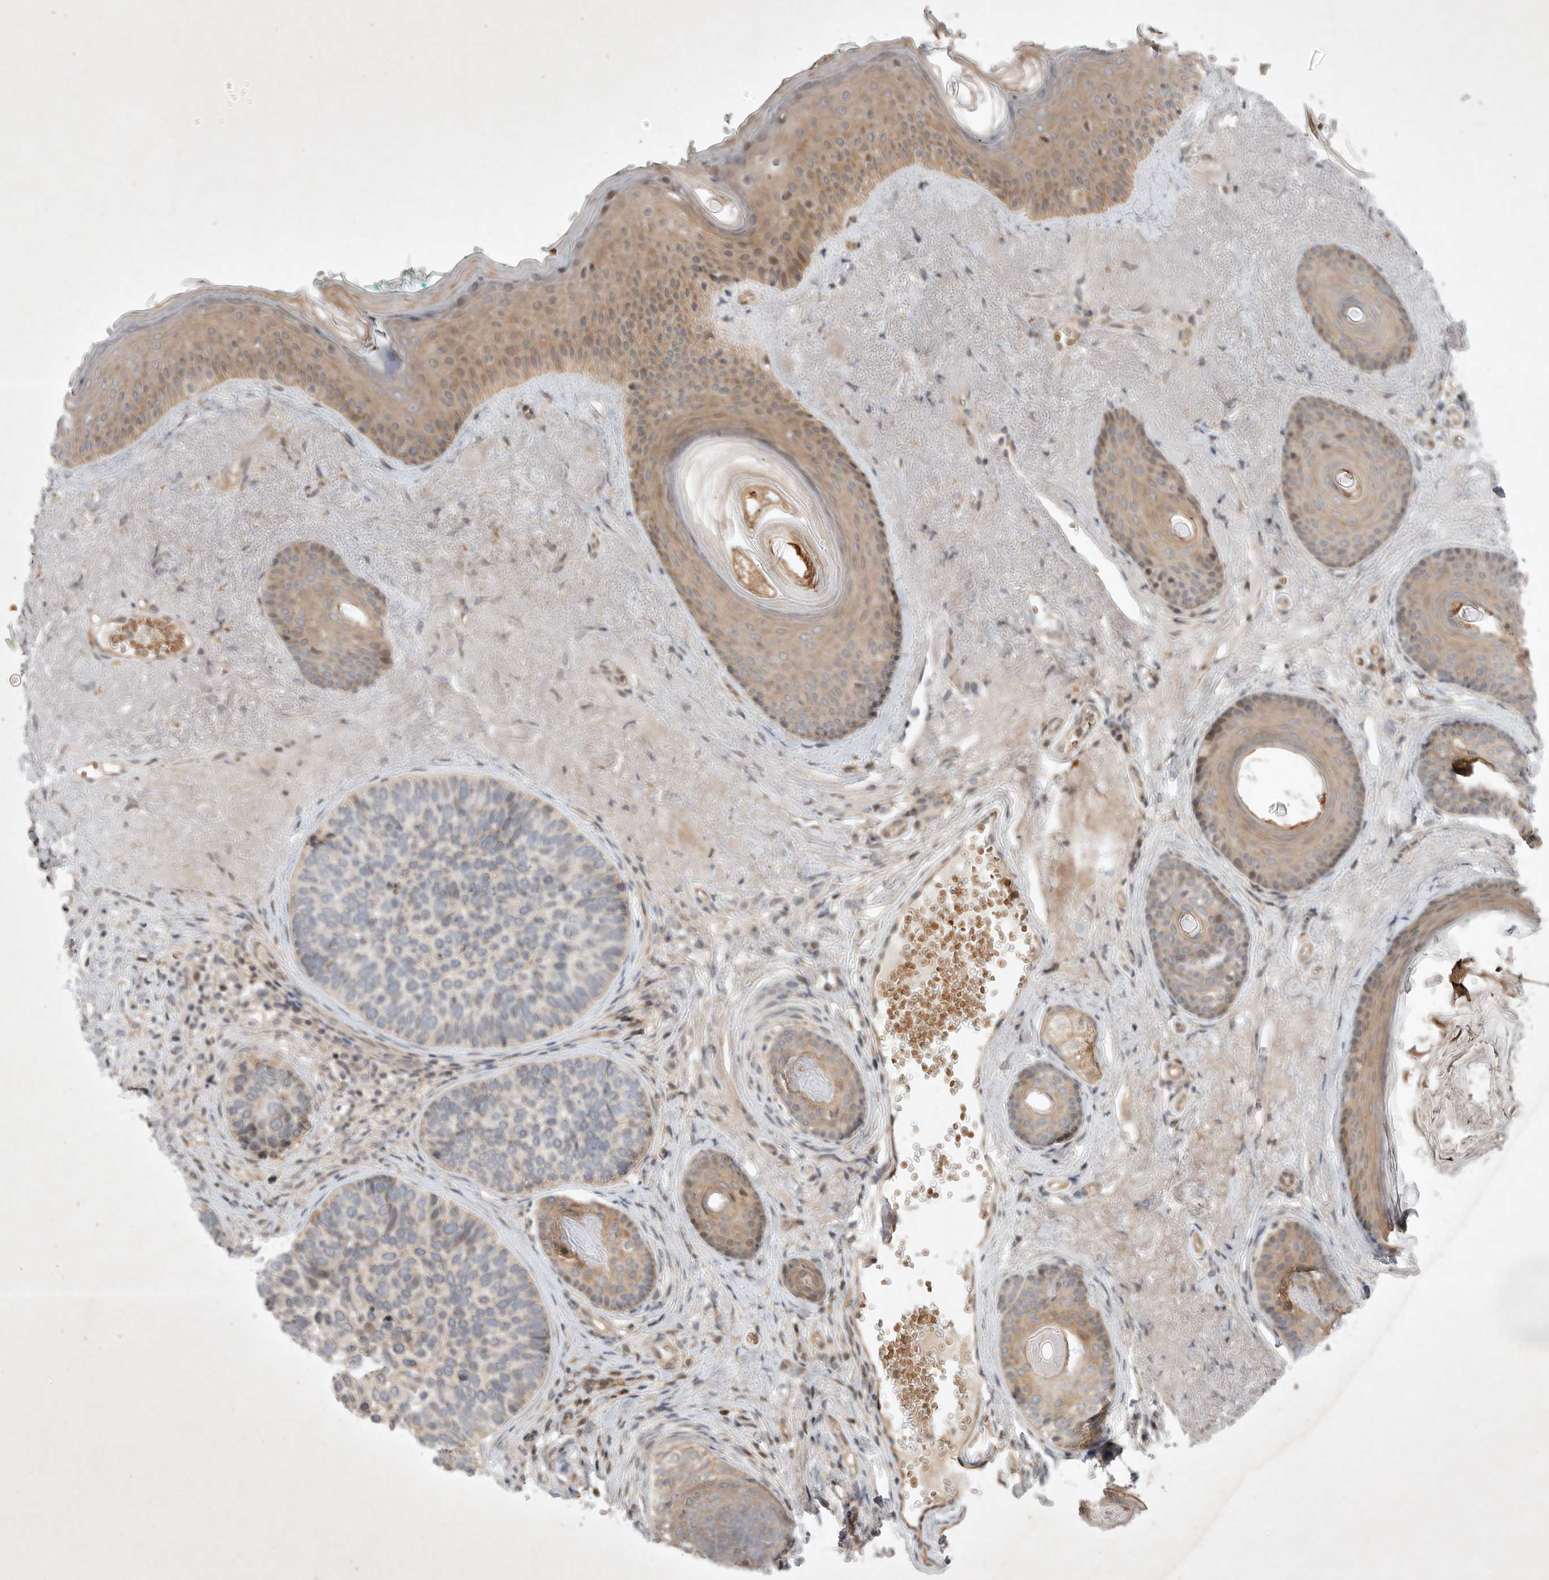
{"staining": {"intensity": "weak", "quantity": "<25%", "location": "cytoplasmic/membranous"}, "tissue": "skin cancer", "cell_type": "Tumor cells", "image_type": "cancer", "snomed": [{"axis": "morphology", "description": "Basal cell carcinoma"}, {"axis": "topography", "description": "Skin"}], "caption": "Immunohistochemistry micrograph of skin cancer (basal cell carcinoma) stained for a protein (brown), which reveals no staining in tumor cells.", "gene": "EIF2AK1", "patient": {"sex": "male", "age": 62}}